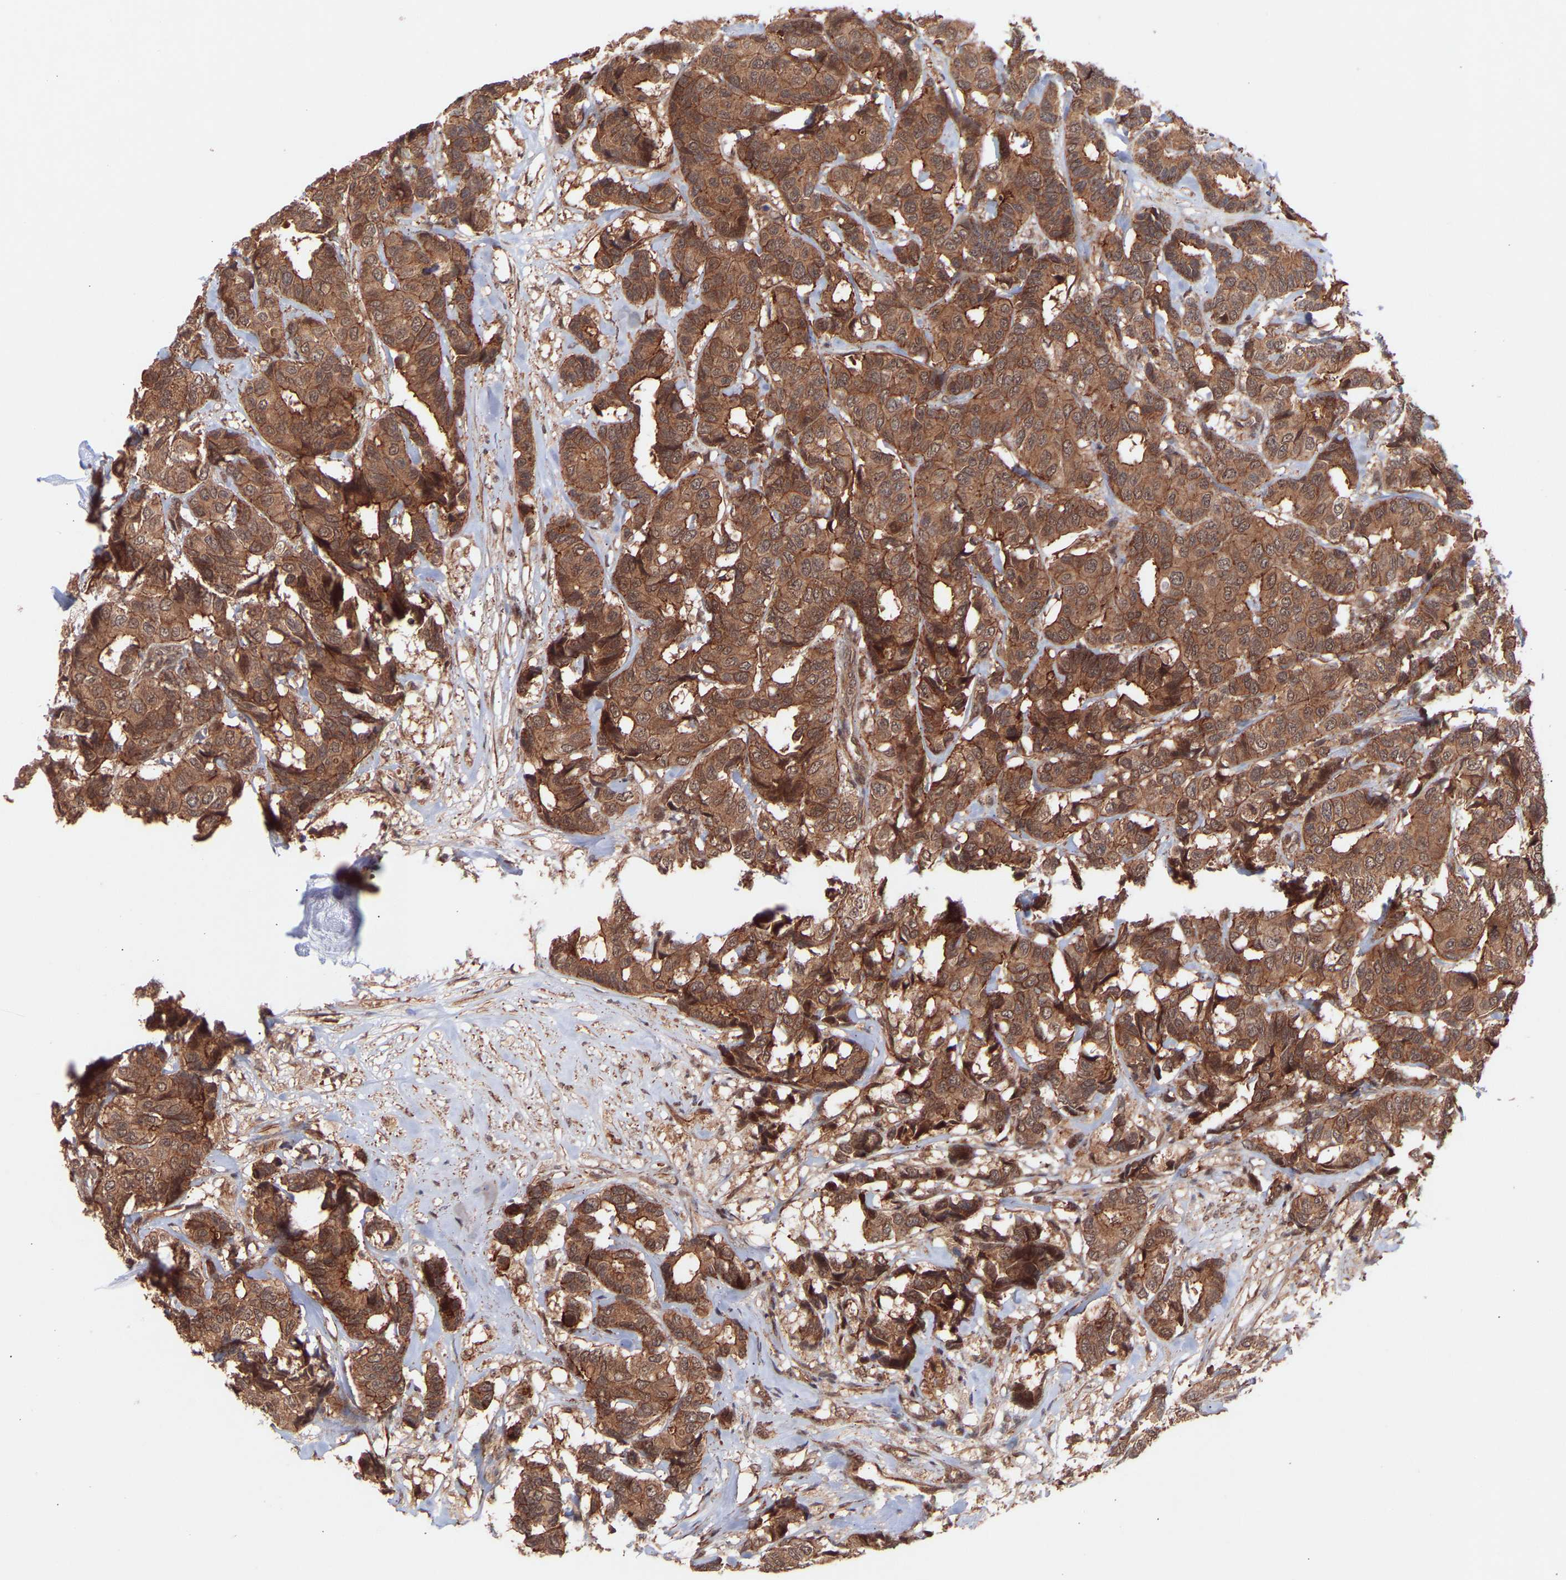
{"staining": {"intensity": "moderate", "quantity": ">75%", "location": "cytoplasmic/membranous"}, "tissue": "breast cancer", "cell_type": "Tumor cells", "image_type": "cancer", "snomed": [{"axis": "morphology", "description": "Duct carcinoma"}, {"axis": "topography", "description": "Breast"}], "caption": "Immunohistochemistry of human breast cancer (invasive ductal carcinoma) displays medium levels of moderate cytoplasmic/membranous positivity in approximately >75% of tumor cells.", "gene": "PDLIM5", "patient": {"sex": "female", "age": 87}}